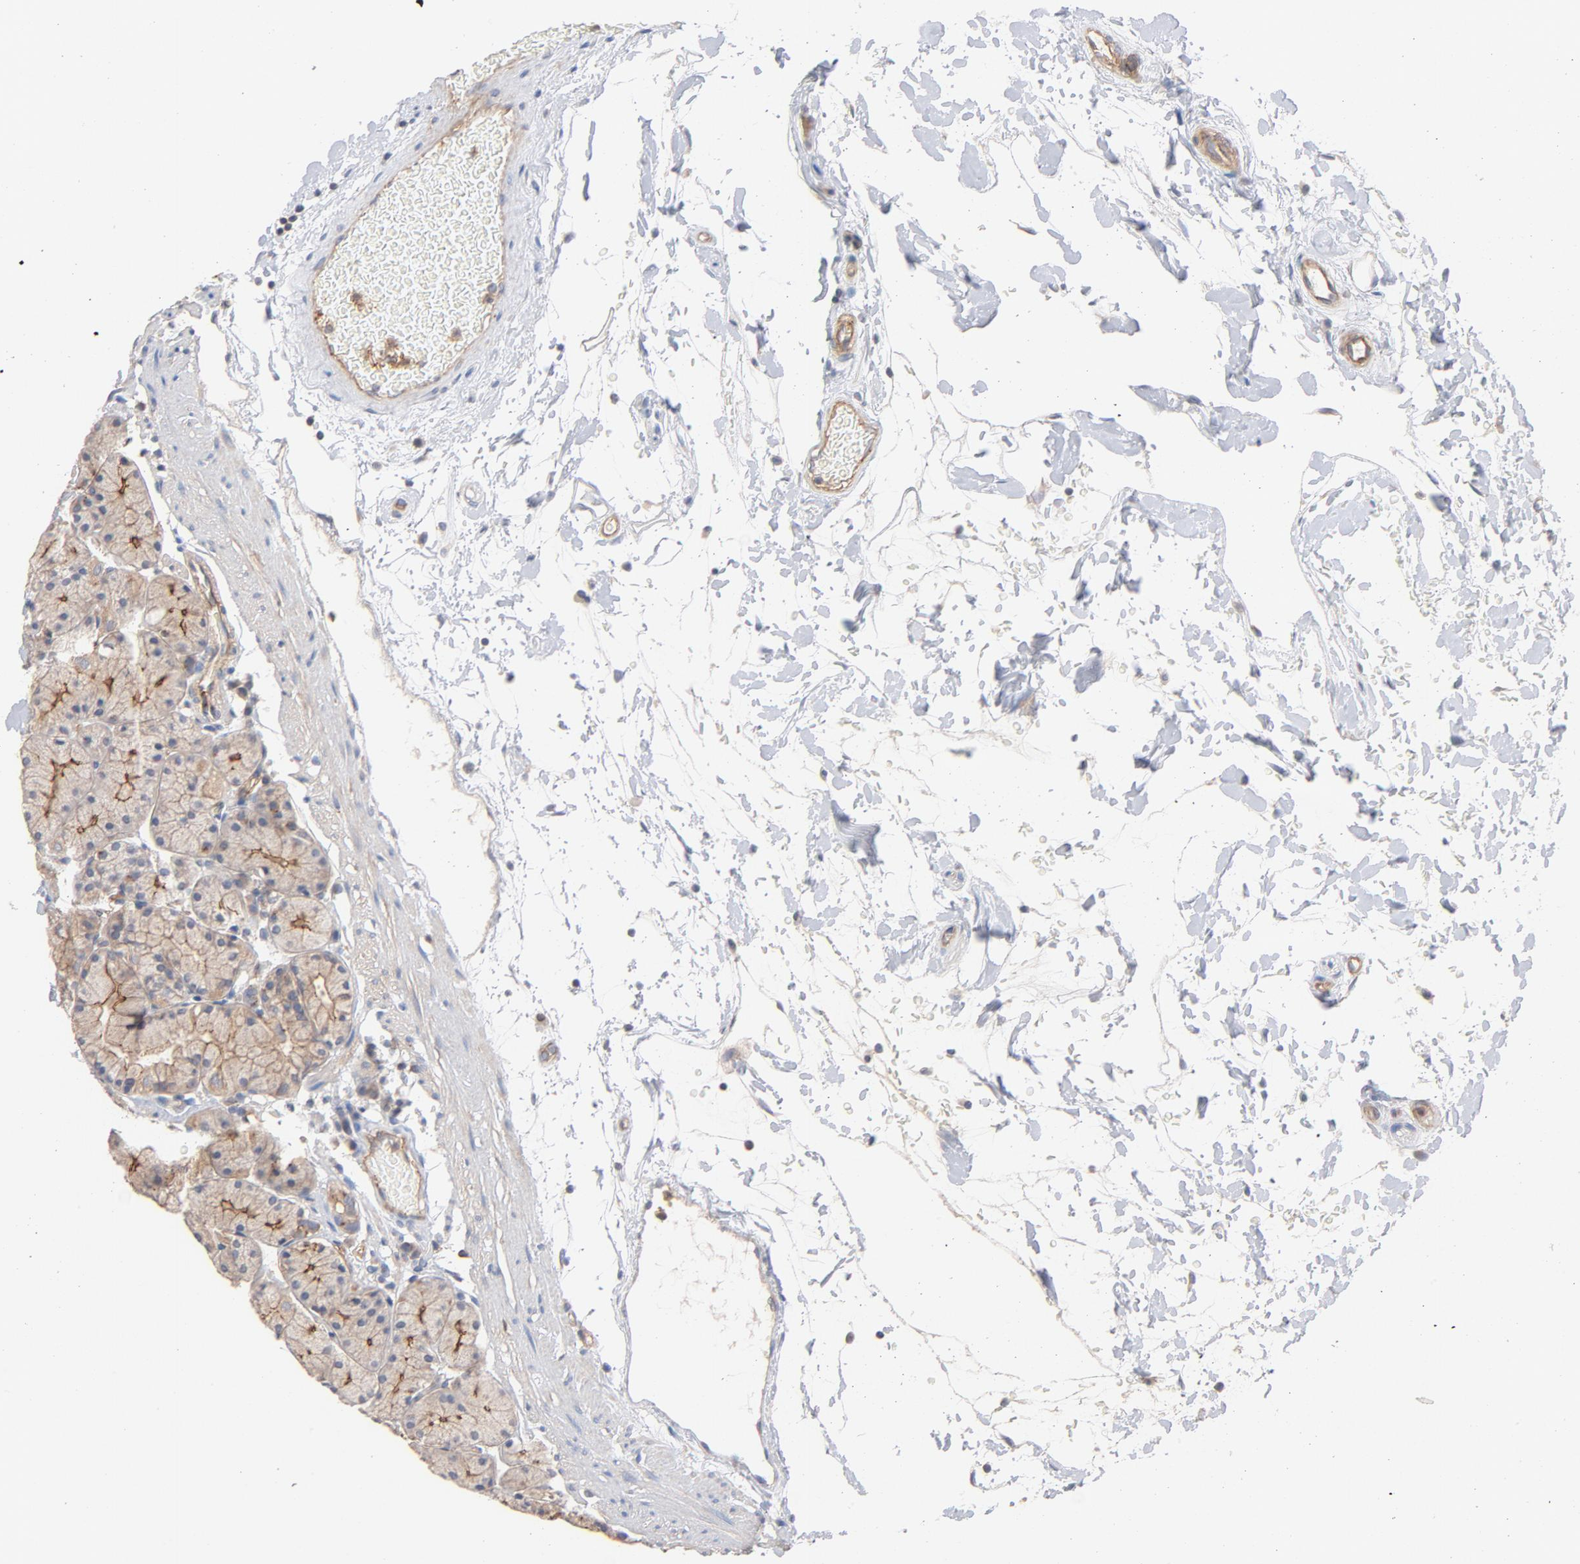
{"staining": {"intensity": "moderate", "quantity": ">75%", "location": "cytoplasmic/membranous"}, "tissue": "stomach", "cell_type": "Glandular cells", "image_type": "normal", "snomed": [{"axis": "morphology", "description": "Normal tissue, NOS"}, {"axis": "topography", "description": "Stomach, upper"}, {"axis": "topography", "description": "Stomach"}], "caption": "The micrograph shows staining of benign stomach, revealing moderate cytoplasmic/membranous protein staining (brown color) within glandular cells. The protein of interest is stained brown, and the nuclei are stained in blue (DAB IHC with brightfield microscopy, high magnification).", "gene": "STRN3", "patient": {"sex": "male", "age": 76}}